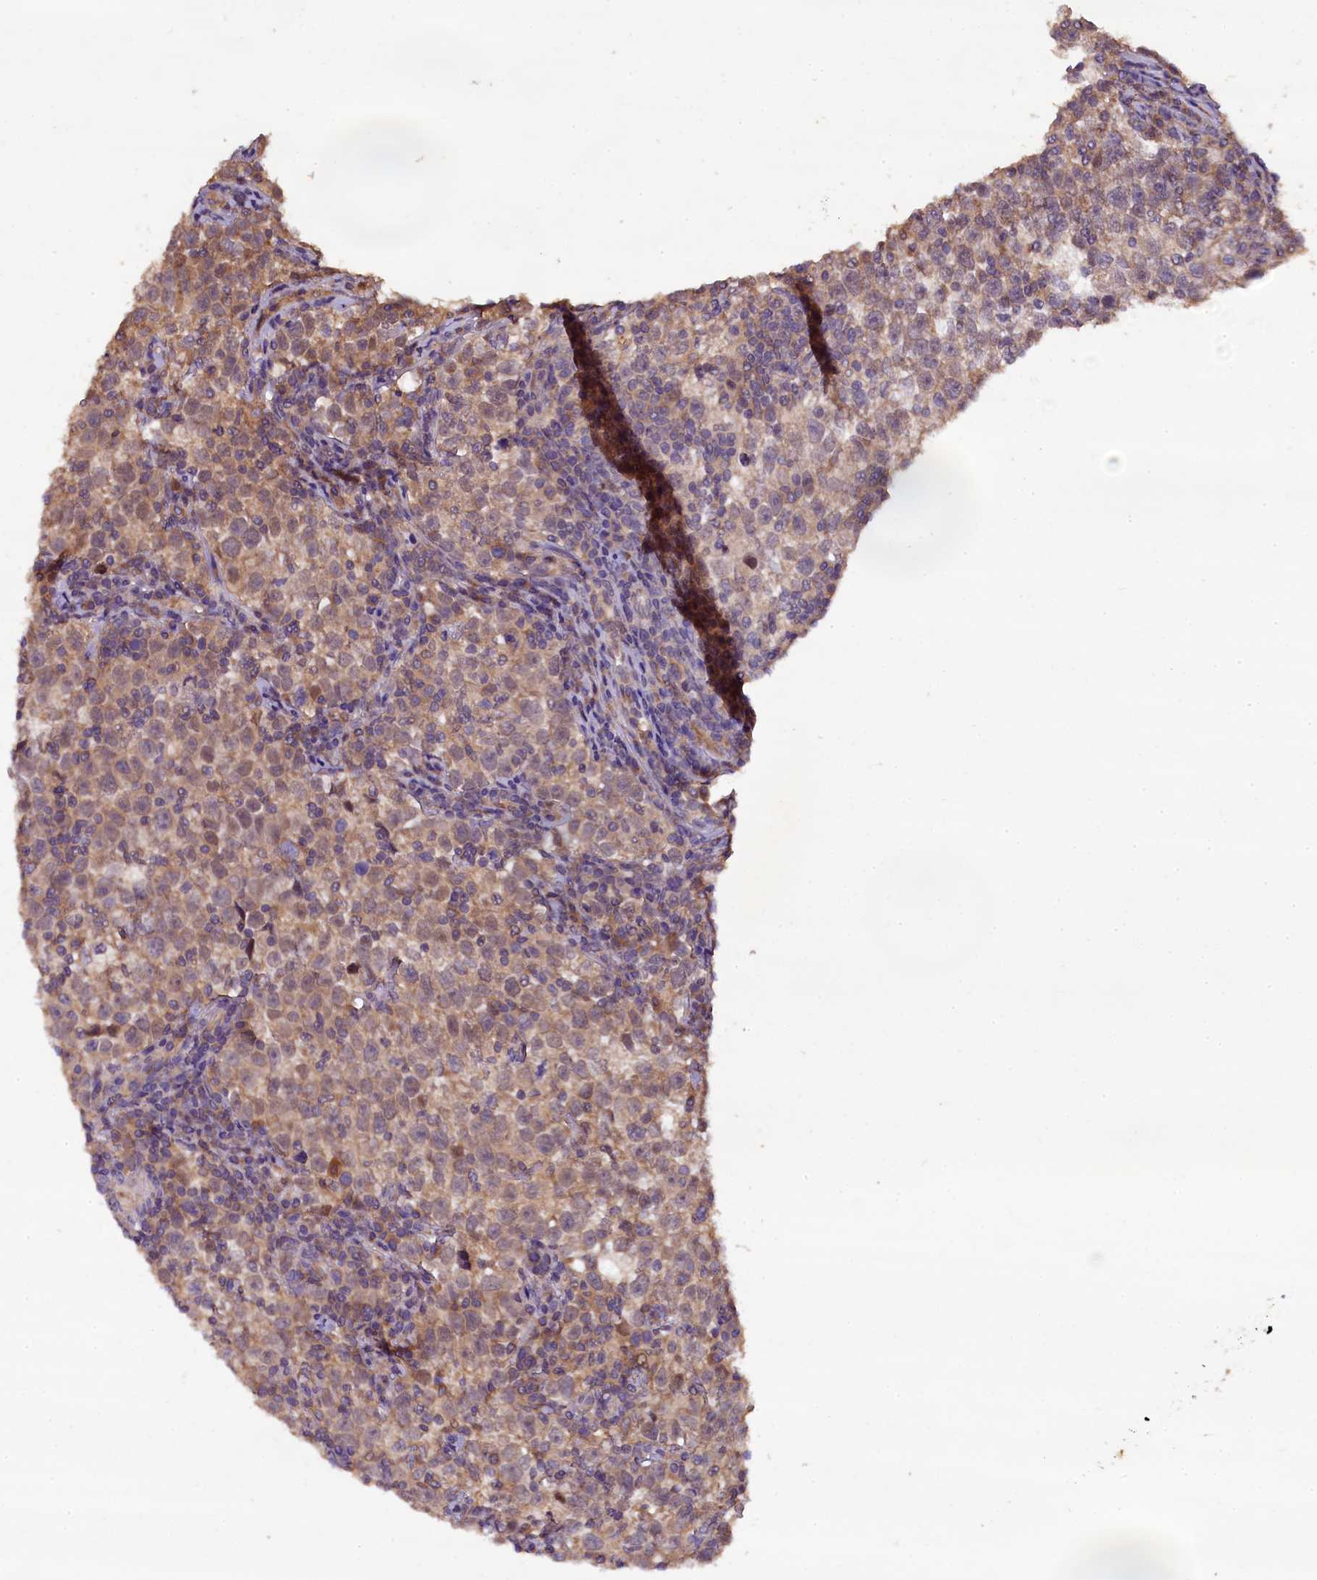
{"staining": {"intensity": "weak", "quantity": ">75%", "location": "cytoplasmic/membranous"}, "tissue": "testis cancer", "cell_type": "Tumor cells", "image_type": "cancer", "snomed": [{"axis": "morphology", "description": "Normal tissue, NOS"}, {"axis": "morphology", "description": "Seminoma, NOS"}, {"axis": "topography", "description": "Testis"}], "caption": "Immunohistochemistry (DAB) staining of human testis cancer shows weak cytoplasmic/membranous protein staining in about >75% of tumor cells.", "gene": "PLXNB1", "patient": {"sex": "male", "age": 43}}